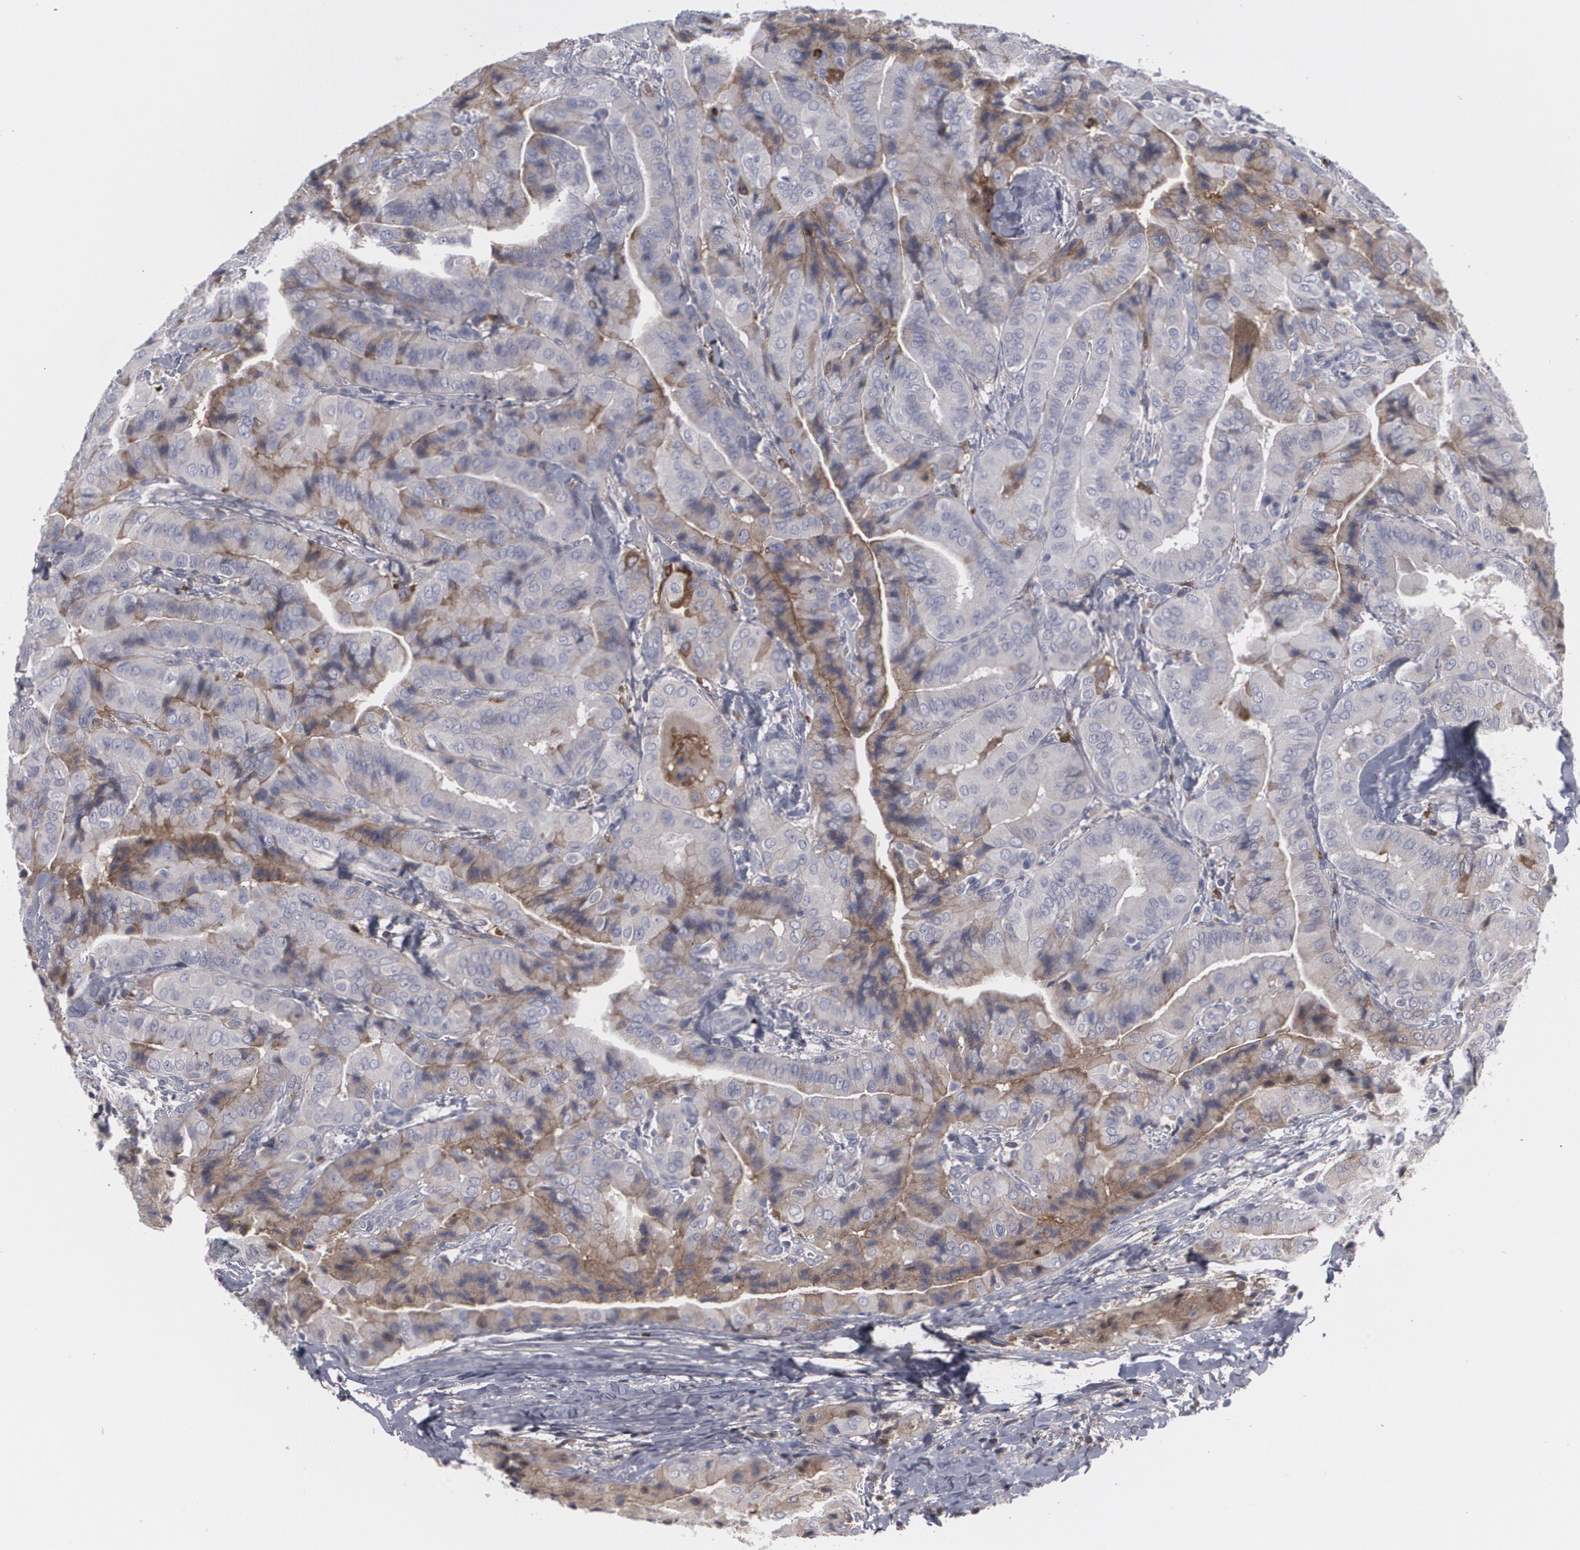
{"staining": {"intensity": "weak", "quantity": "<25%", "location": "cytoplasmic/membranous"}, "tissue": "thyroid cancer", "cell_type": "Tumor cells", "image_type": "cancer", "snomed": [{"axis": "morphology", "description": "Papillary adenocarcinoma, NOS"}, {"axis": "topography", "description": "Thyroid gland"}], "caption": "IHC micrograph of neoplastic tissue: papillary adenocarcinoma (thyroid) stained with DAB (3,3'-diaminobenzidine) shows no significant protein expression in tumor cells. (Brightfield microscopy of DAB IHC at high magnification).", "gene": "LRG1", "patient": {"sex": "female", "age": 71}}